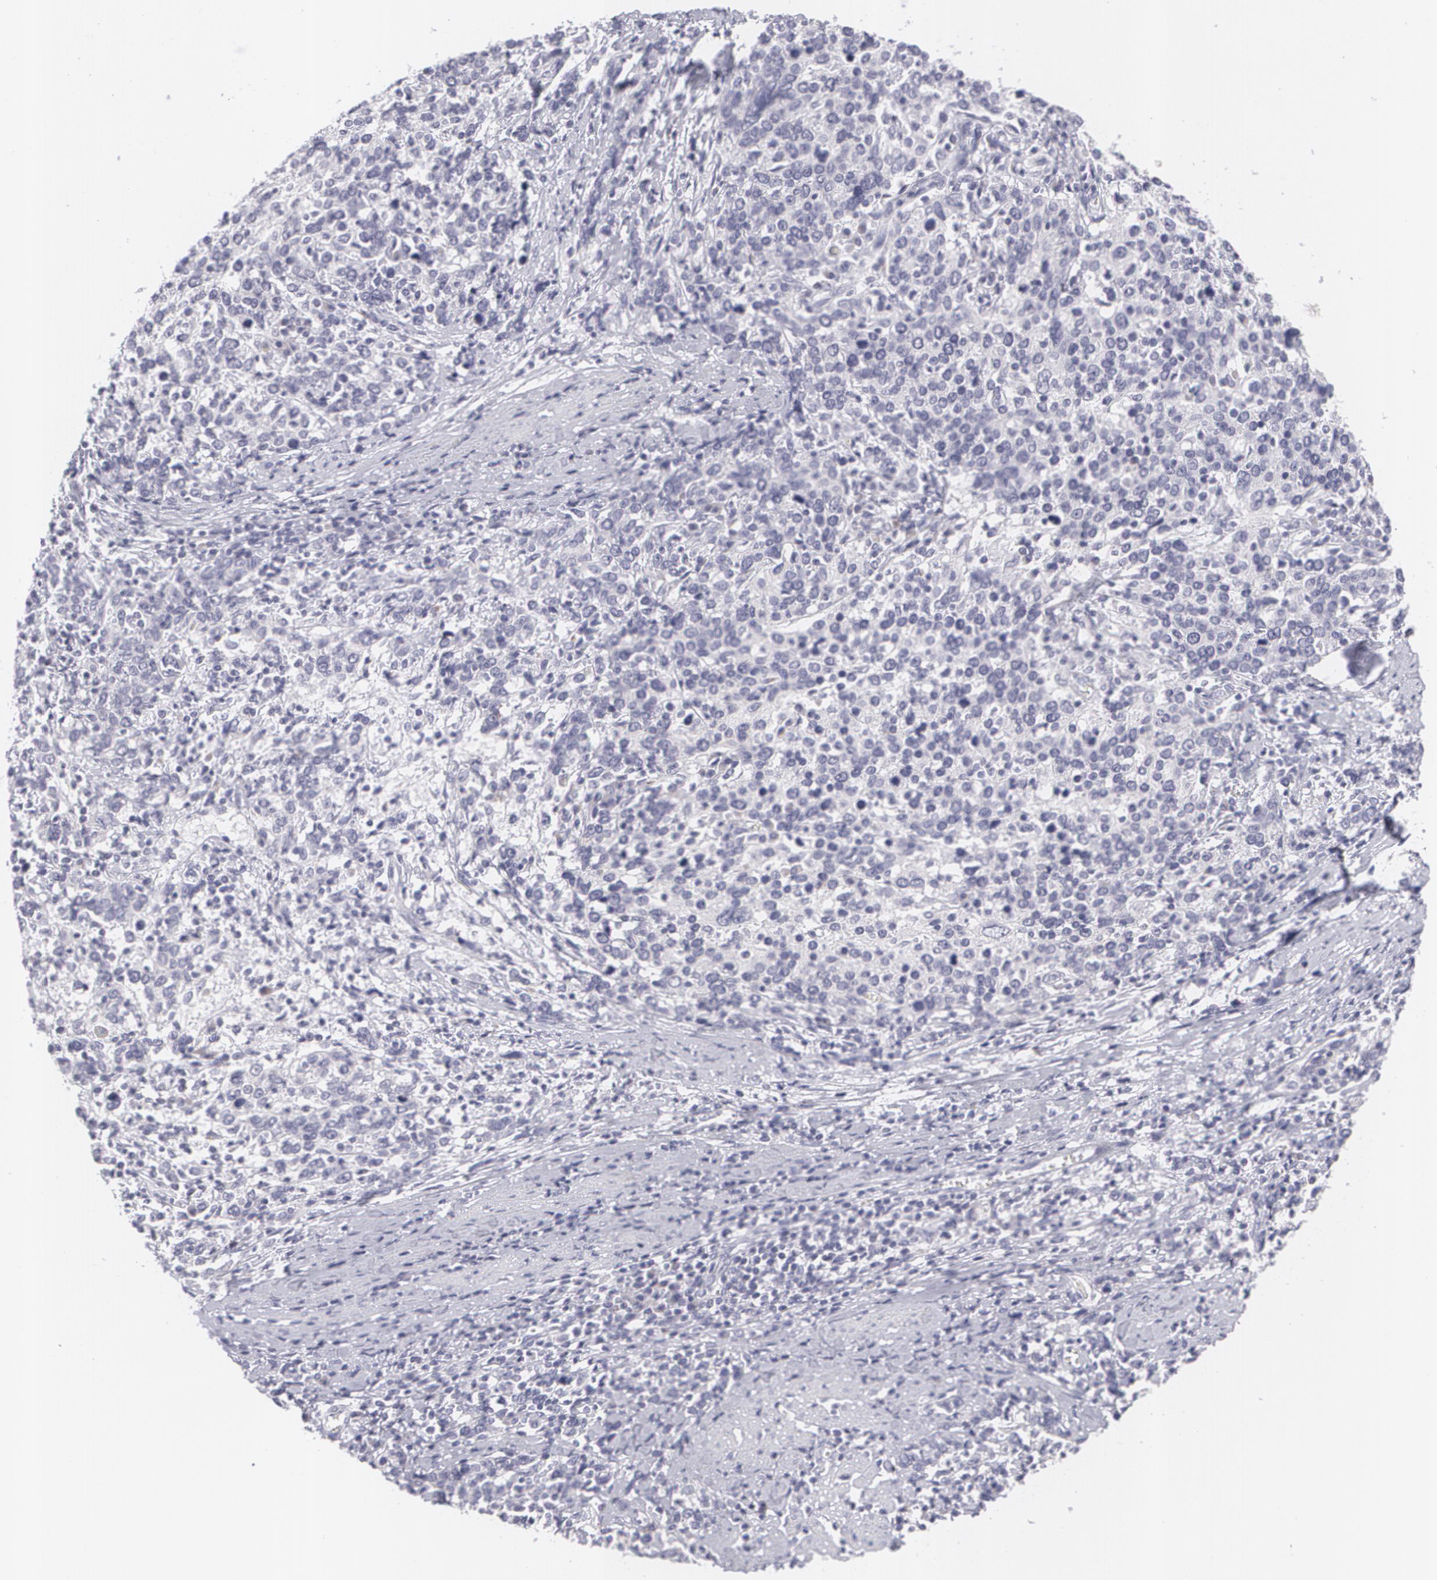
{"staining": {"intensity": "negative", "quantity": "none", "location": "none"}, "tissue": "cervical cancer", "cell_type": "Tumor cells", "image_type": "cancer", "snomed": [{"axis": "morphology", "description": "Squamous cell carcinoma, NOS"}, {"axis": "topography", "description": "Cervix"}], "caption": "Tumor cells are negative for brown protein staining in cervical cancer.", "gene": "MBNL3", "patient": {"sex": "female", "age": 41}}